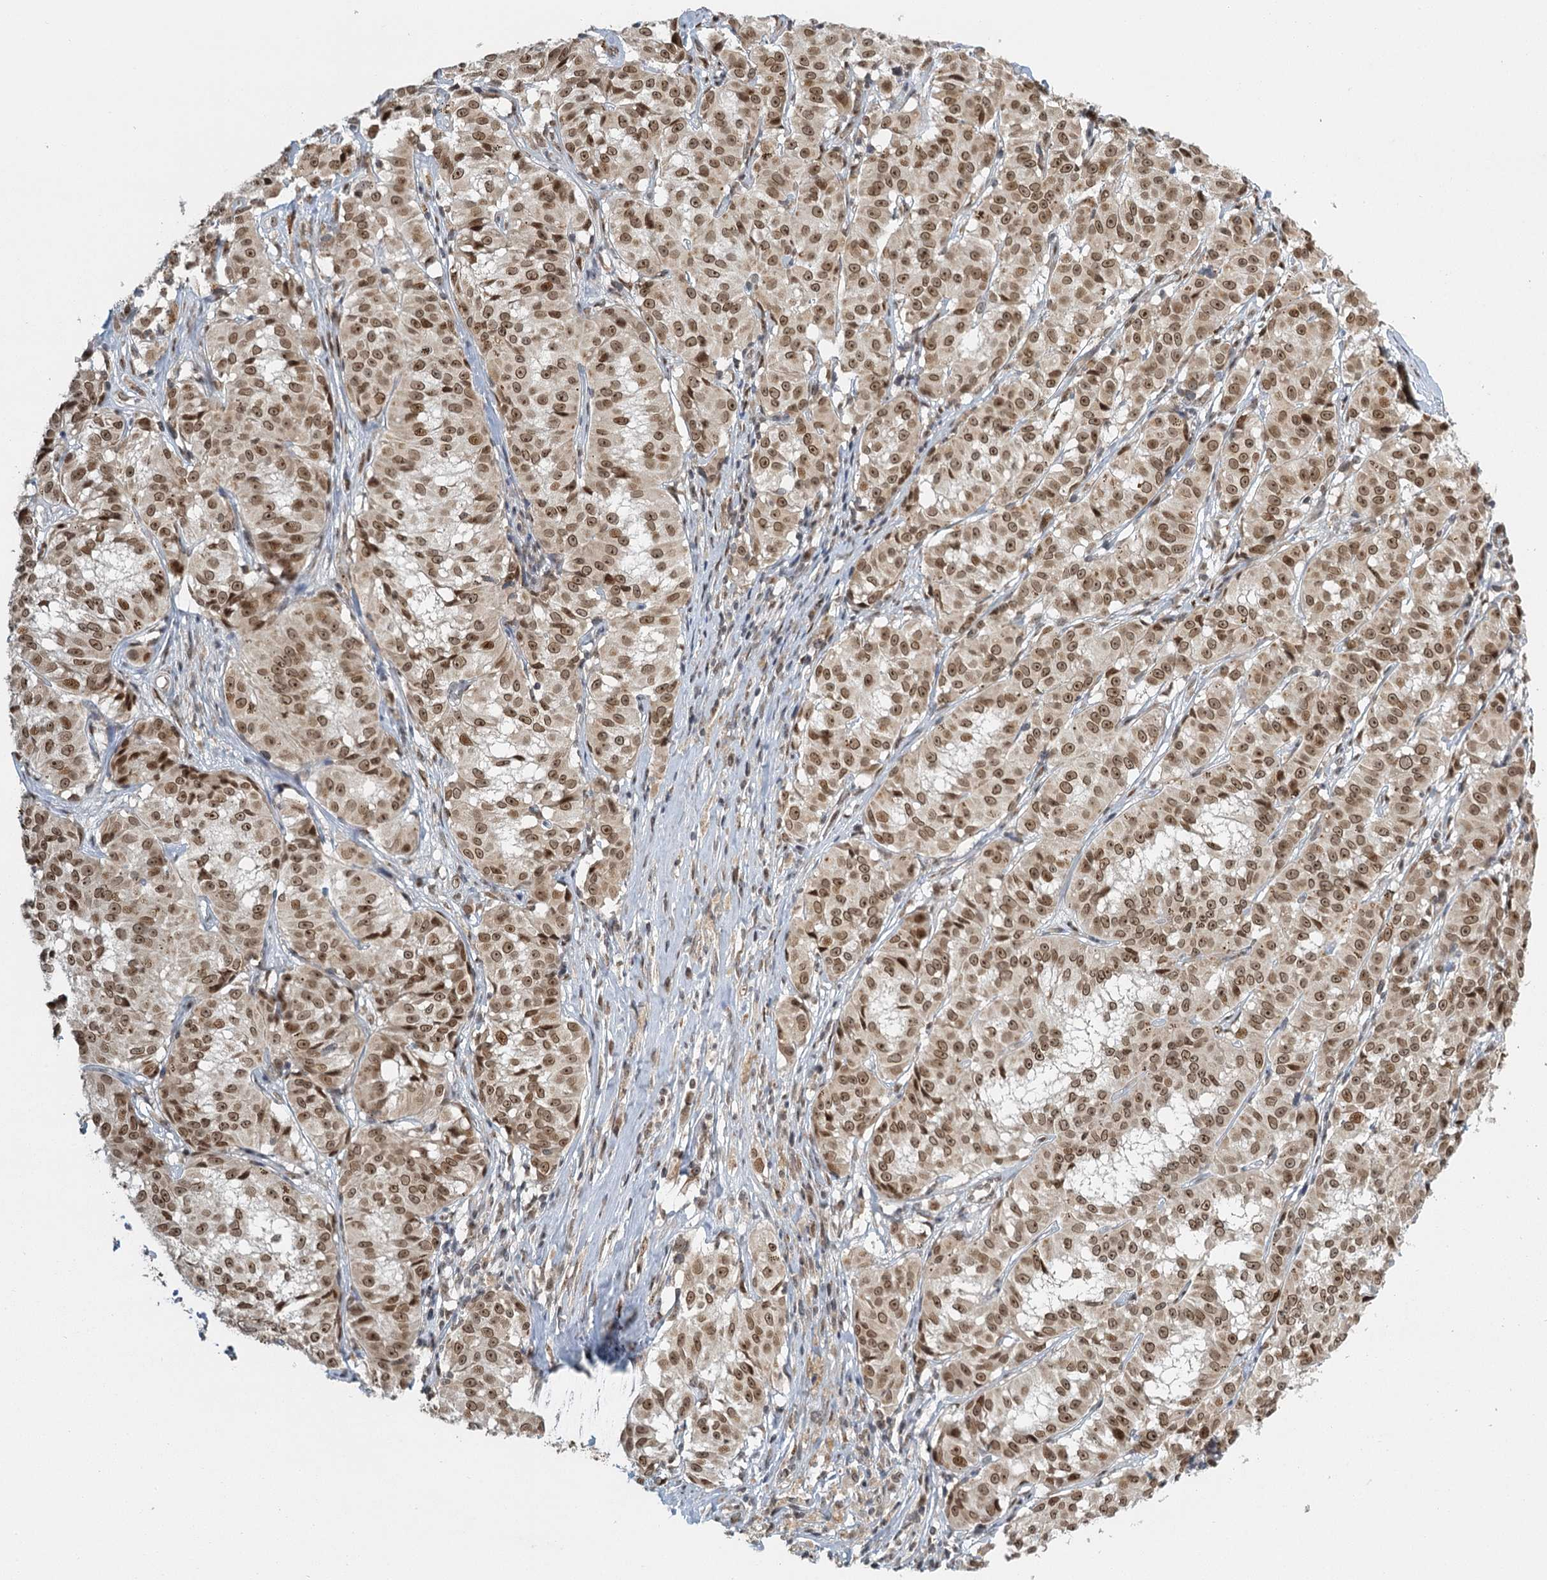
{"staining": {"intensity": "moderate", "quantity": "25%-75%", "location": "cytoplasmic/membranous,nuclear"}, "tissue": "melanoma", "cell_type": "Tumor cells", "image_type": "cancer", "snomed": [{"axis": "morphology", "description": "Malignant melanoma, NOS"}, {"axis": "topography", "description": "Skin"}], "caption": "The image reveals staining of melanoma, revealing moderate cytoplasmic/membranous and nuclear protein staining (brown color) within tumor cells.", "gene": "TREX1", "patient": {"sex": "female", "age": 72}}